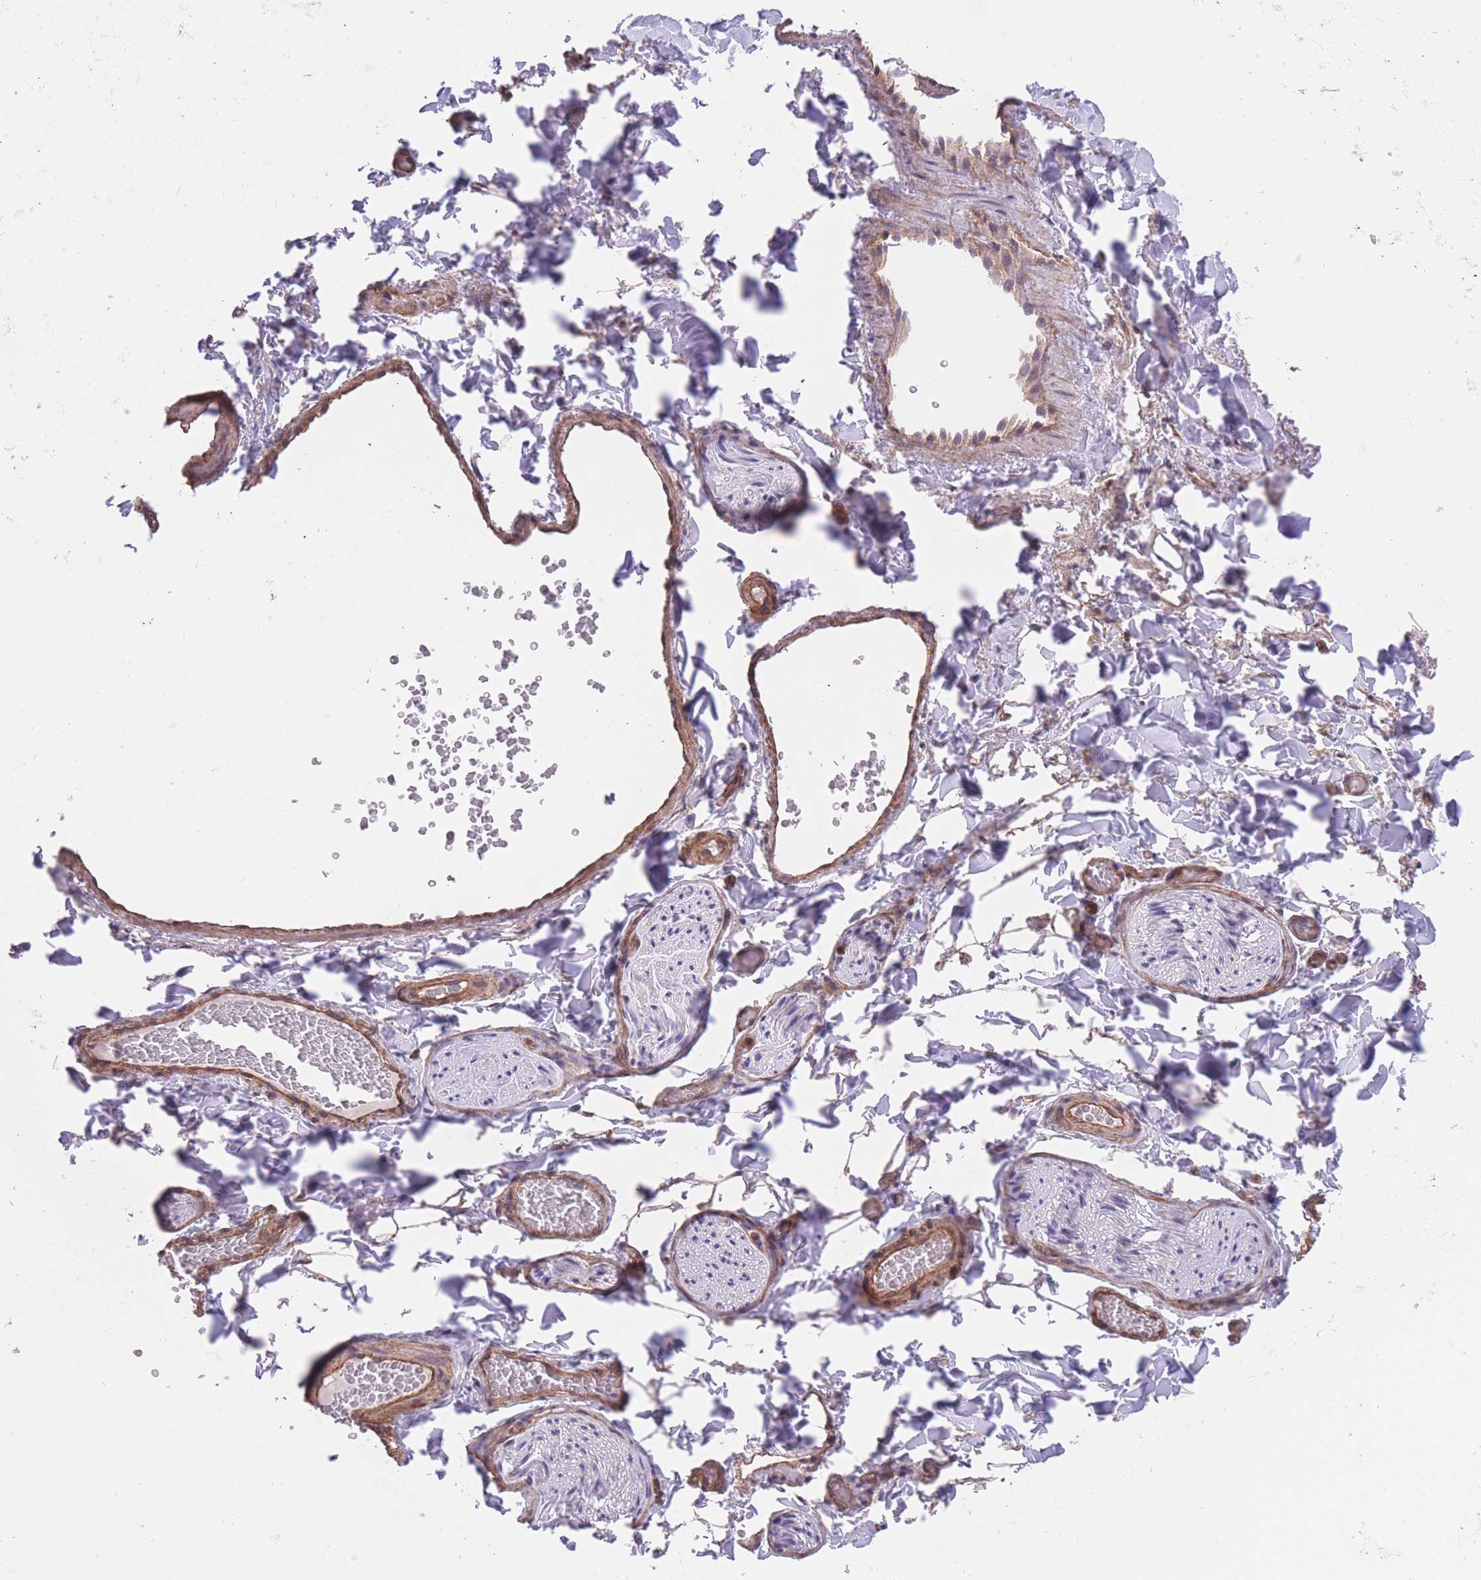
{"staining": {"intensity": "weak", "quantity": ">75%", "location": "cytoplasmic/membranous"}, "tissue": "adipose tissue", "cell_type": "Adipocytes", "image_type": "normal", "snomed": [{"axis": "morphology", "description": "Normal tissue, NOS"}, {"axis": "morphology", "description": "Carcinoma, NOS"}, {"axis": "topography", "description": "Pancreas"}, {"axis": "topography", "description": "Peripheral nerve tissue"}], "caption": "A low amount of weak cytoplasmic/membranous expression is seen in approximately >75% of adipocytes in benign adipose tissue.", "gene": "QTRT1", "patient": {"sex": "female", "age": 29}}